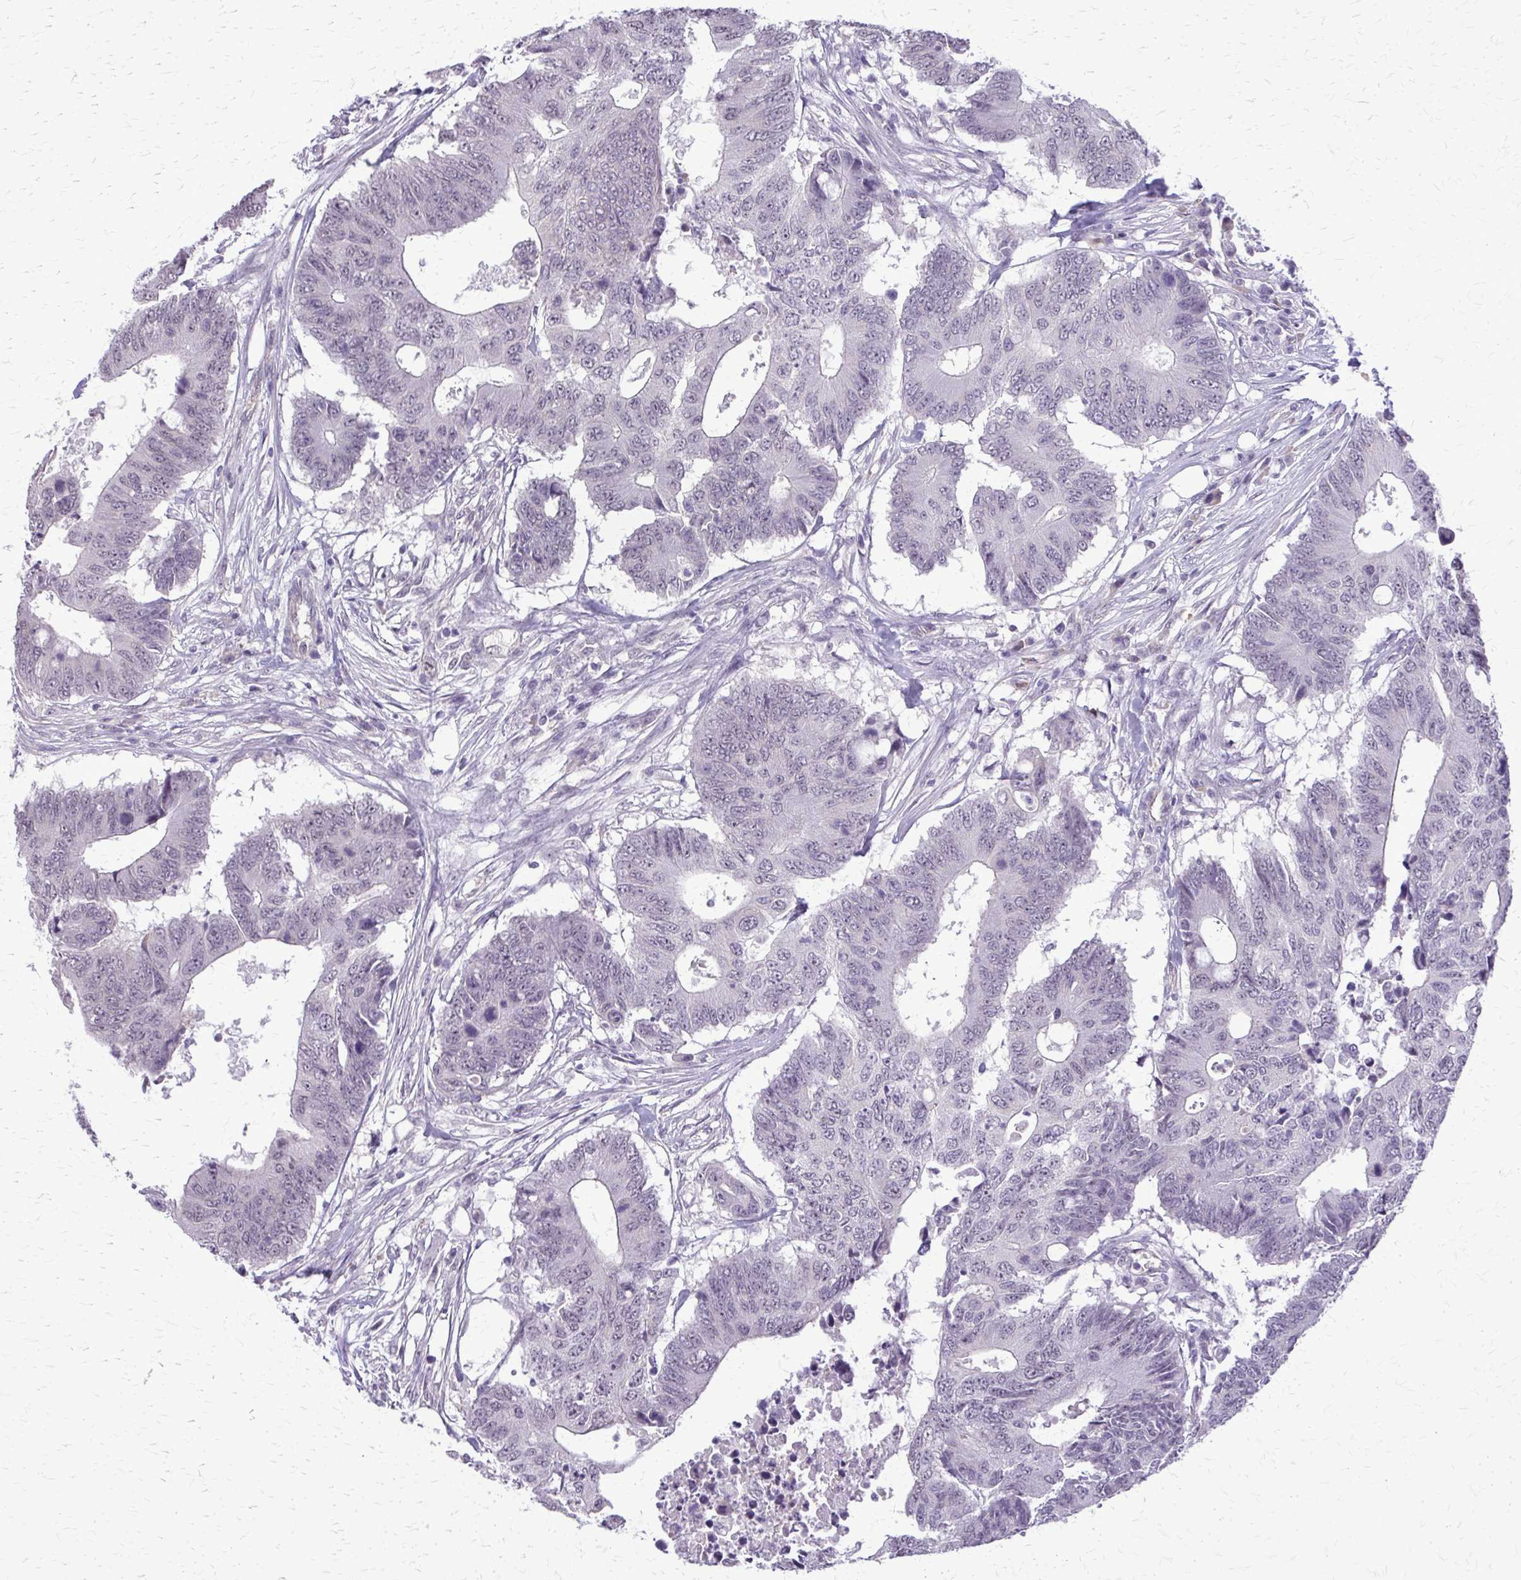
{"staining": {"intensity": "negative", "quantity": "none", "location": "none"}, "tissue": "colorectal cancer", "cell_type": "Tumor cells", "image_type": "cancer", "snomed": [{"axis": "morphology", "description": "Adenocarcinoma, NOS"}, {"axis": "topography", "description": "Colon"}], "caption": "A high-resolution histopathology image shows immunohistochemistry (IHC) staining of colorectal cancer, which demonstrates no significant expression in tumor cells.", "gene": "PLCB1", "patient": {"sex": "male", "age": 71}}